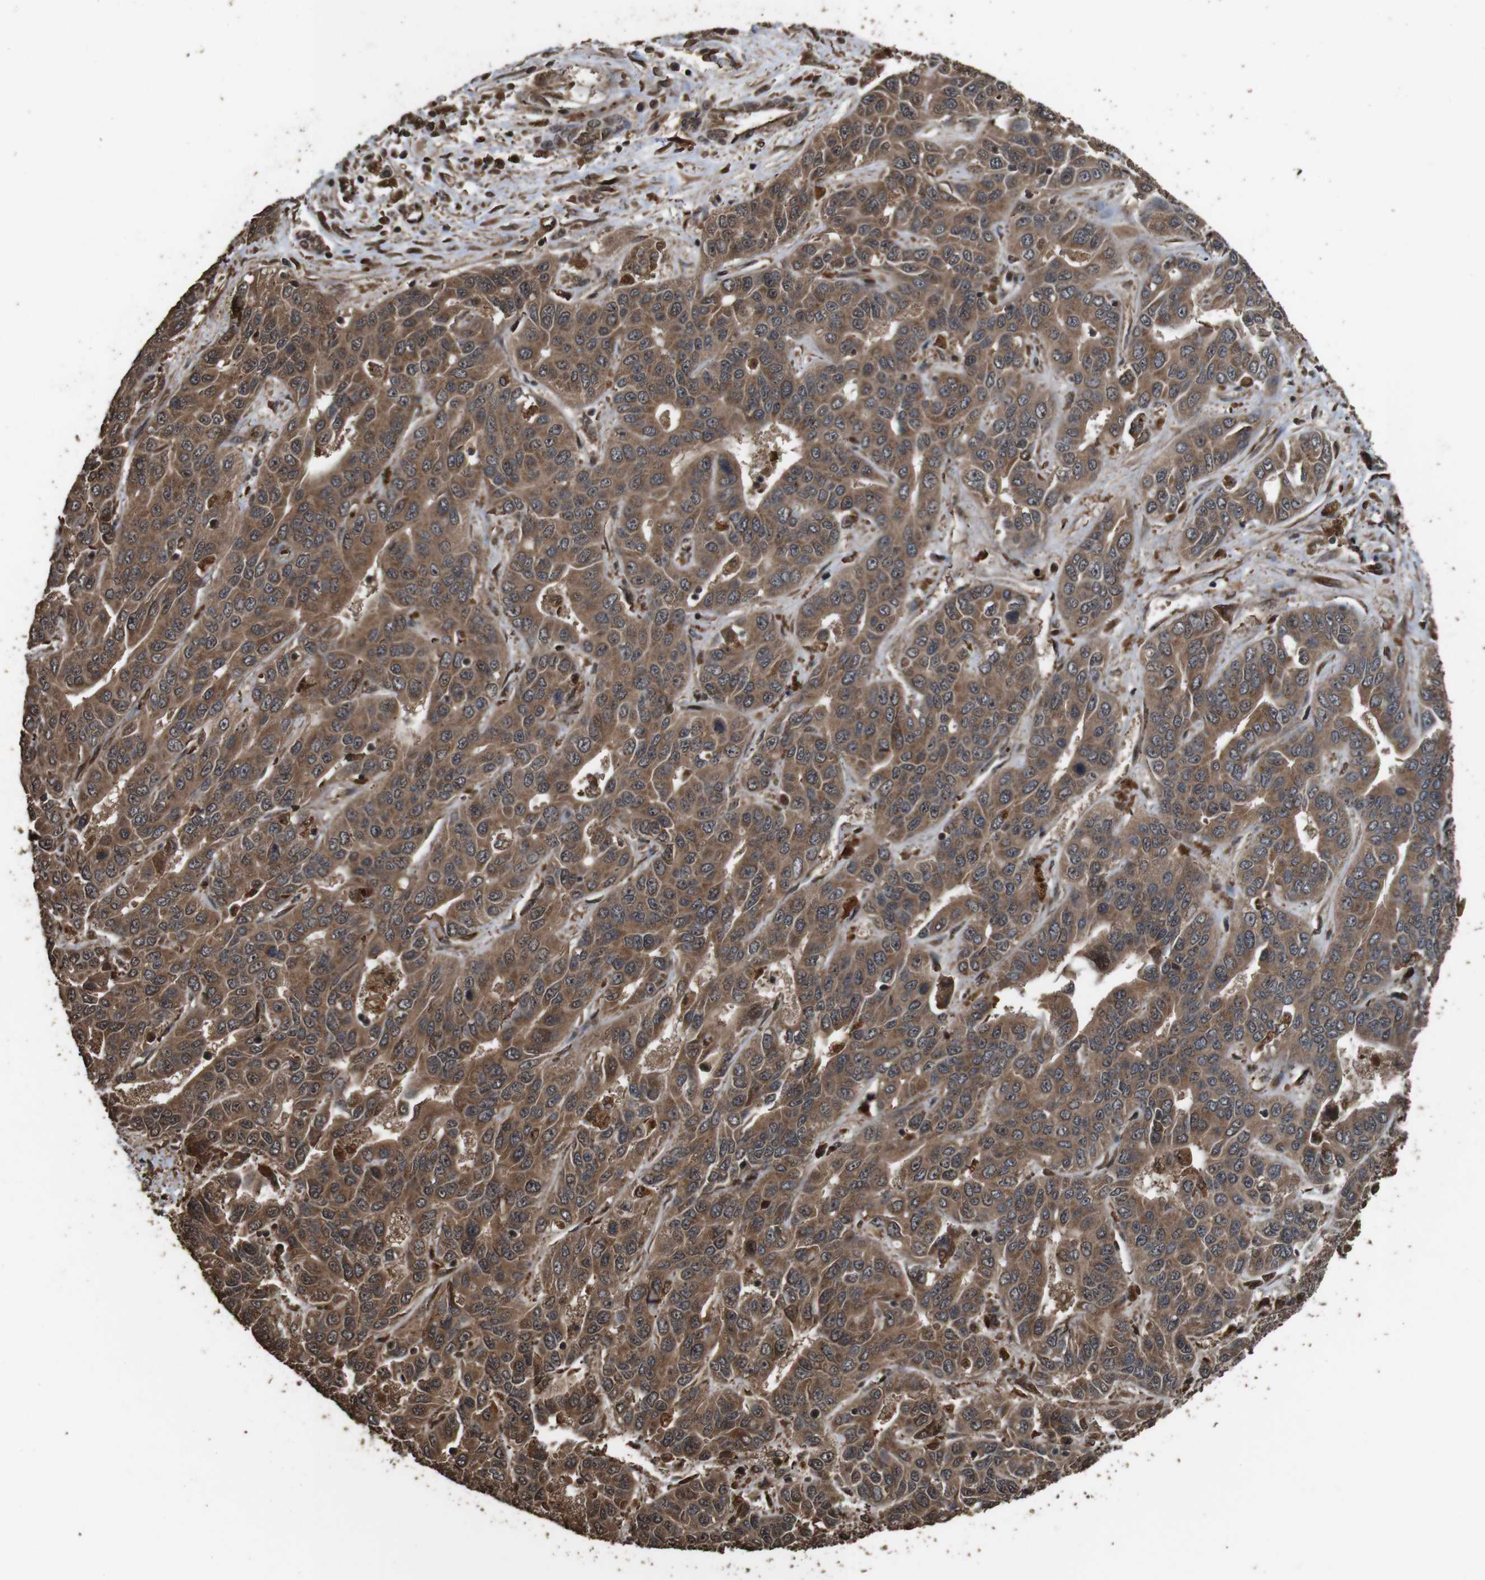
{"staining": {"intensity": "moderate", "quantity": ">75%", "location": "cytoplasmic/membranous"}, "tissue": "liver cancer", "cell_type": "Tumor cells", "image_type": "cancer", "snomed": [{"axis": "morphology", "description": "Cholangiocarcinoma"}, {"axis": "topography", "description": "Liver"}], "caption": "Human liver cancer (cholangiocarcinoma) stained with a protein marker displays moderate staining in tumor cells.", "gene": "RRAS2", "patient": {"sex": "female", "age": 52}}